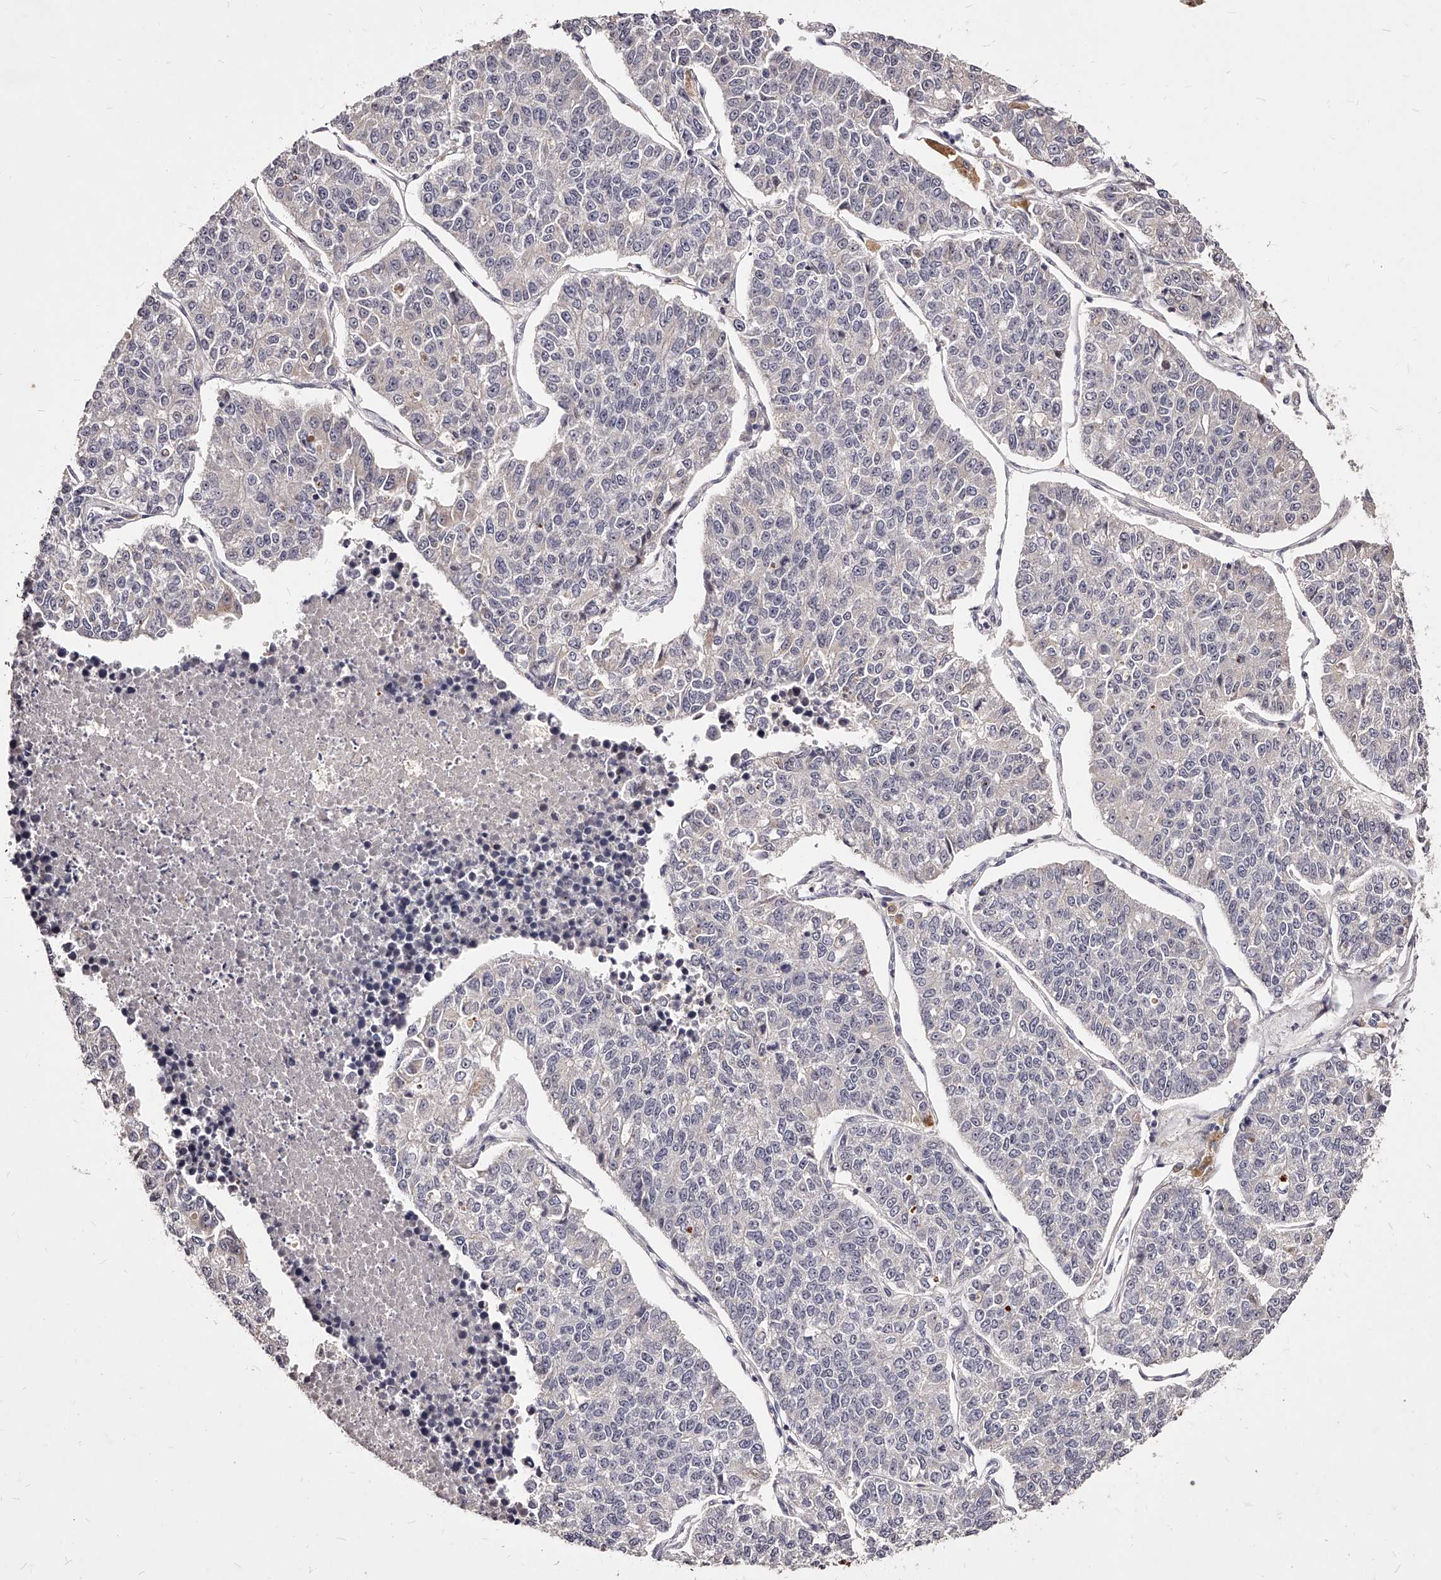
{"staining": {"intensity": "negative", "quantity": "none", "location": "none"}, "tissue": "lung cancer", "cell_type": "Tumor cells", "image_type": "cancer", "snomed": [{"axis": "morphology", "description": "Adenocarcinoma, NOS"}, {"axis": "topography", "description": "Lung"}], "caption": "Immunohistochemical staining of lung adenocarcinoma shows no significant expression in tumor cells.", "gene": "PHACTR1", "patient": {"sex": "male", "age": 49}}